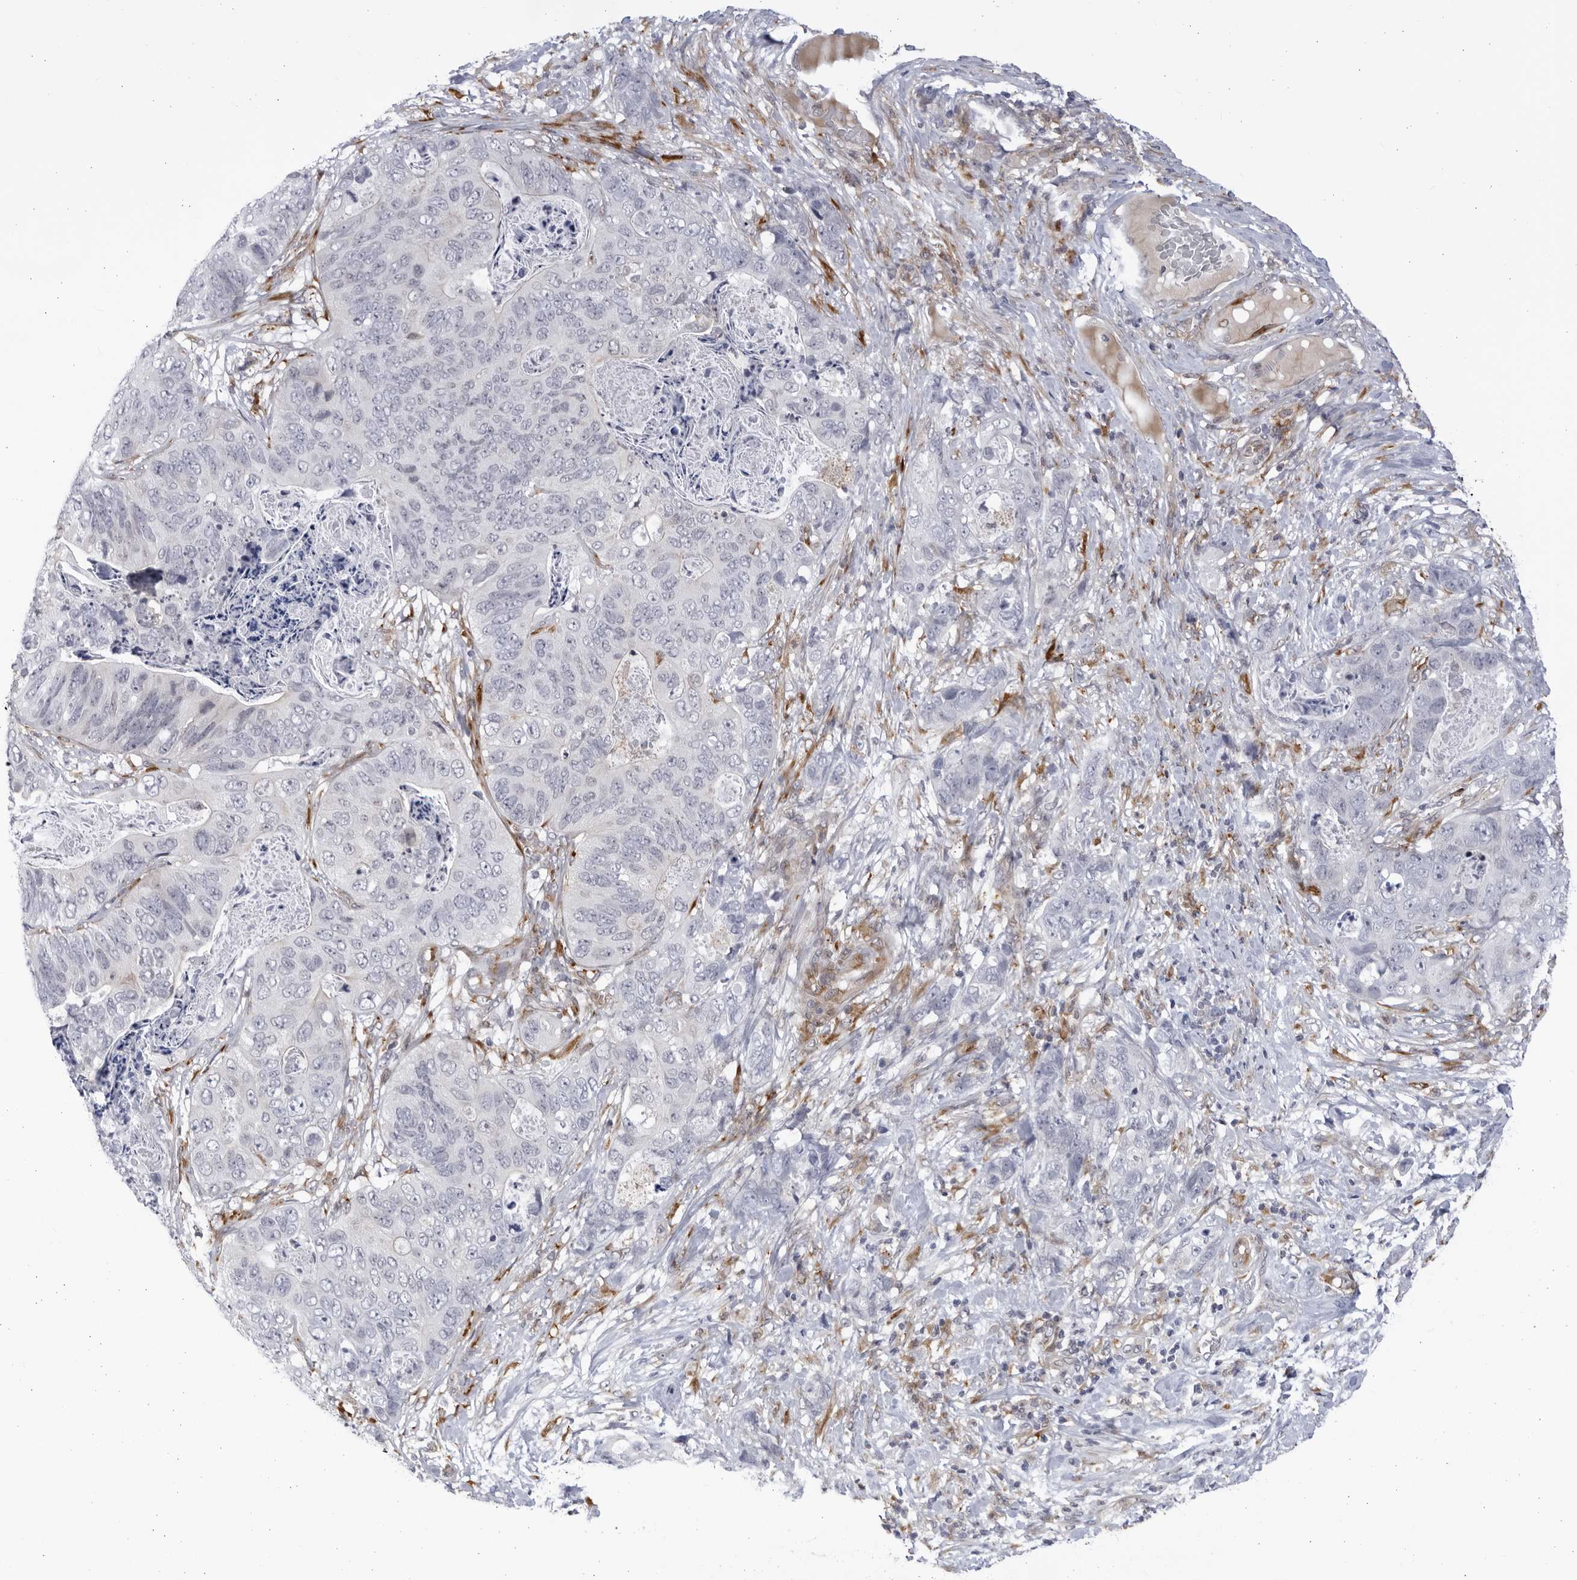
{"staining": {"intensity": "negative", "quantity": "none", "location": "none"}, "tissue": "stomach cancer", "cell_type": "Tumor cells", "image_type": "cancer", "snomed": [{"axis": "morphology", "description": "Normal tissue, NOS"}, {"axis": "morphology", "description": "Adenocarcinoma, NOS"}, {"axis": "topography", "description": "Stomach"}], "caption": "DAB (3,3'-diaminobenzidine) immunohistochemical staining of human stomach cancer (adenocarcinoma) exhibits no significant positivity in tumor cells.", "gene": "BMP2K", "patient": {"sex": "female", "age": 89}}